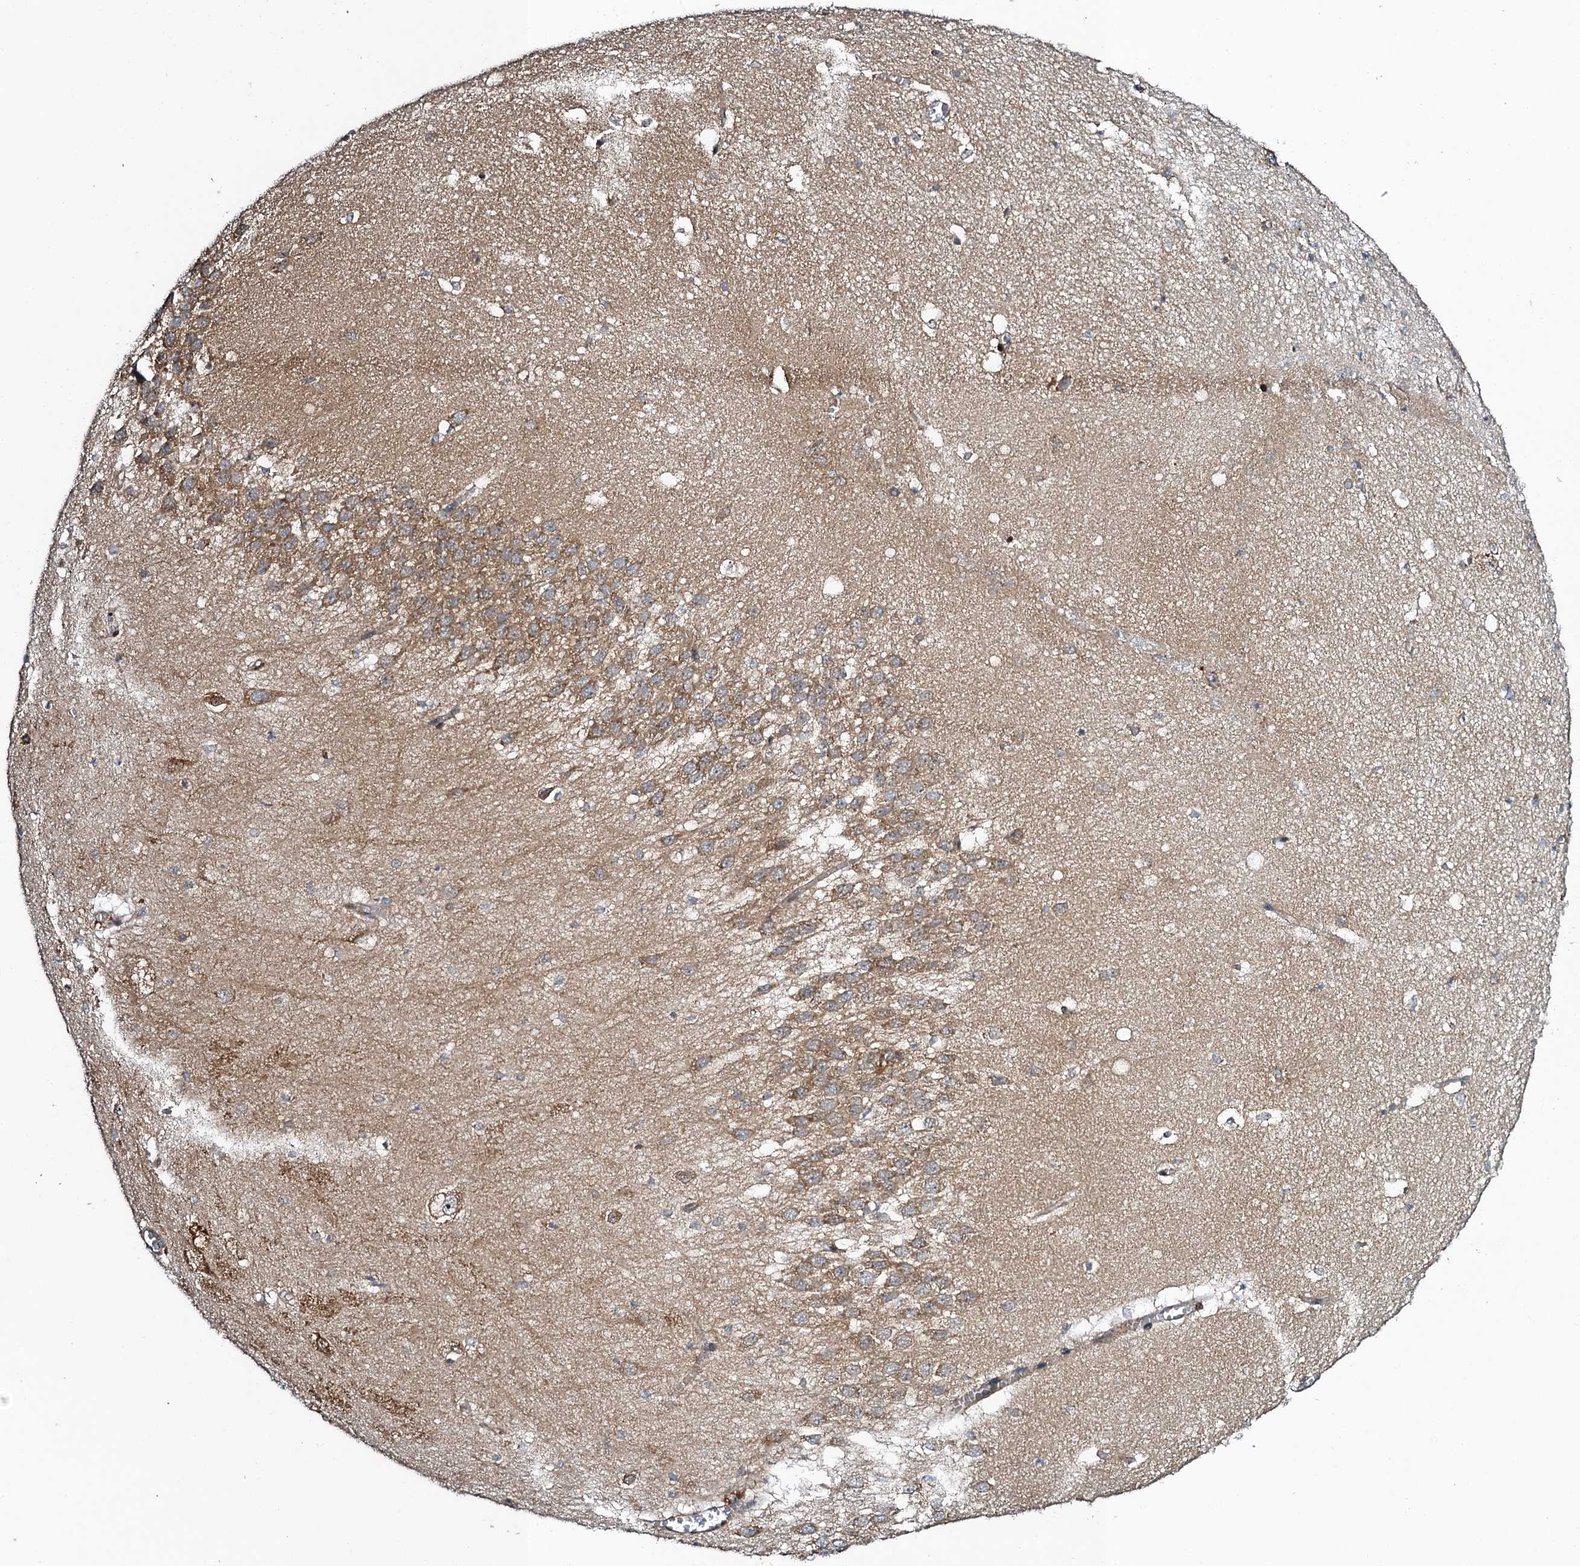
{"staining": {"intensity": "weak", "quantity": "<25%", "location": "cytoplasmic/membranous"}, "tissue": "hippocampus", "cell_type": "Glial cells", "image_type": "normal", "snomed": [{"axis": "morphology", "description": "Normal tissue, NOS"}, {"axis": "topography", "description": "Hippocampus"}], "caption": "DAB immunohistochemical staining of normal hippocampus shows no significant staining in glial cells. (DAB (3,3'-diaminobenzidine) immunohistochemistry, high magnification).", "gene": "MDM1", "patient": {"sex": "female", "age": 64}}